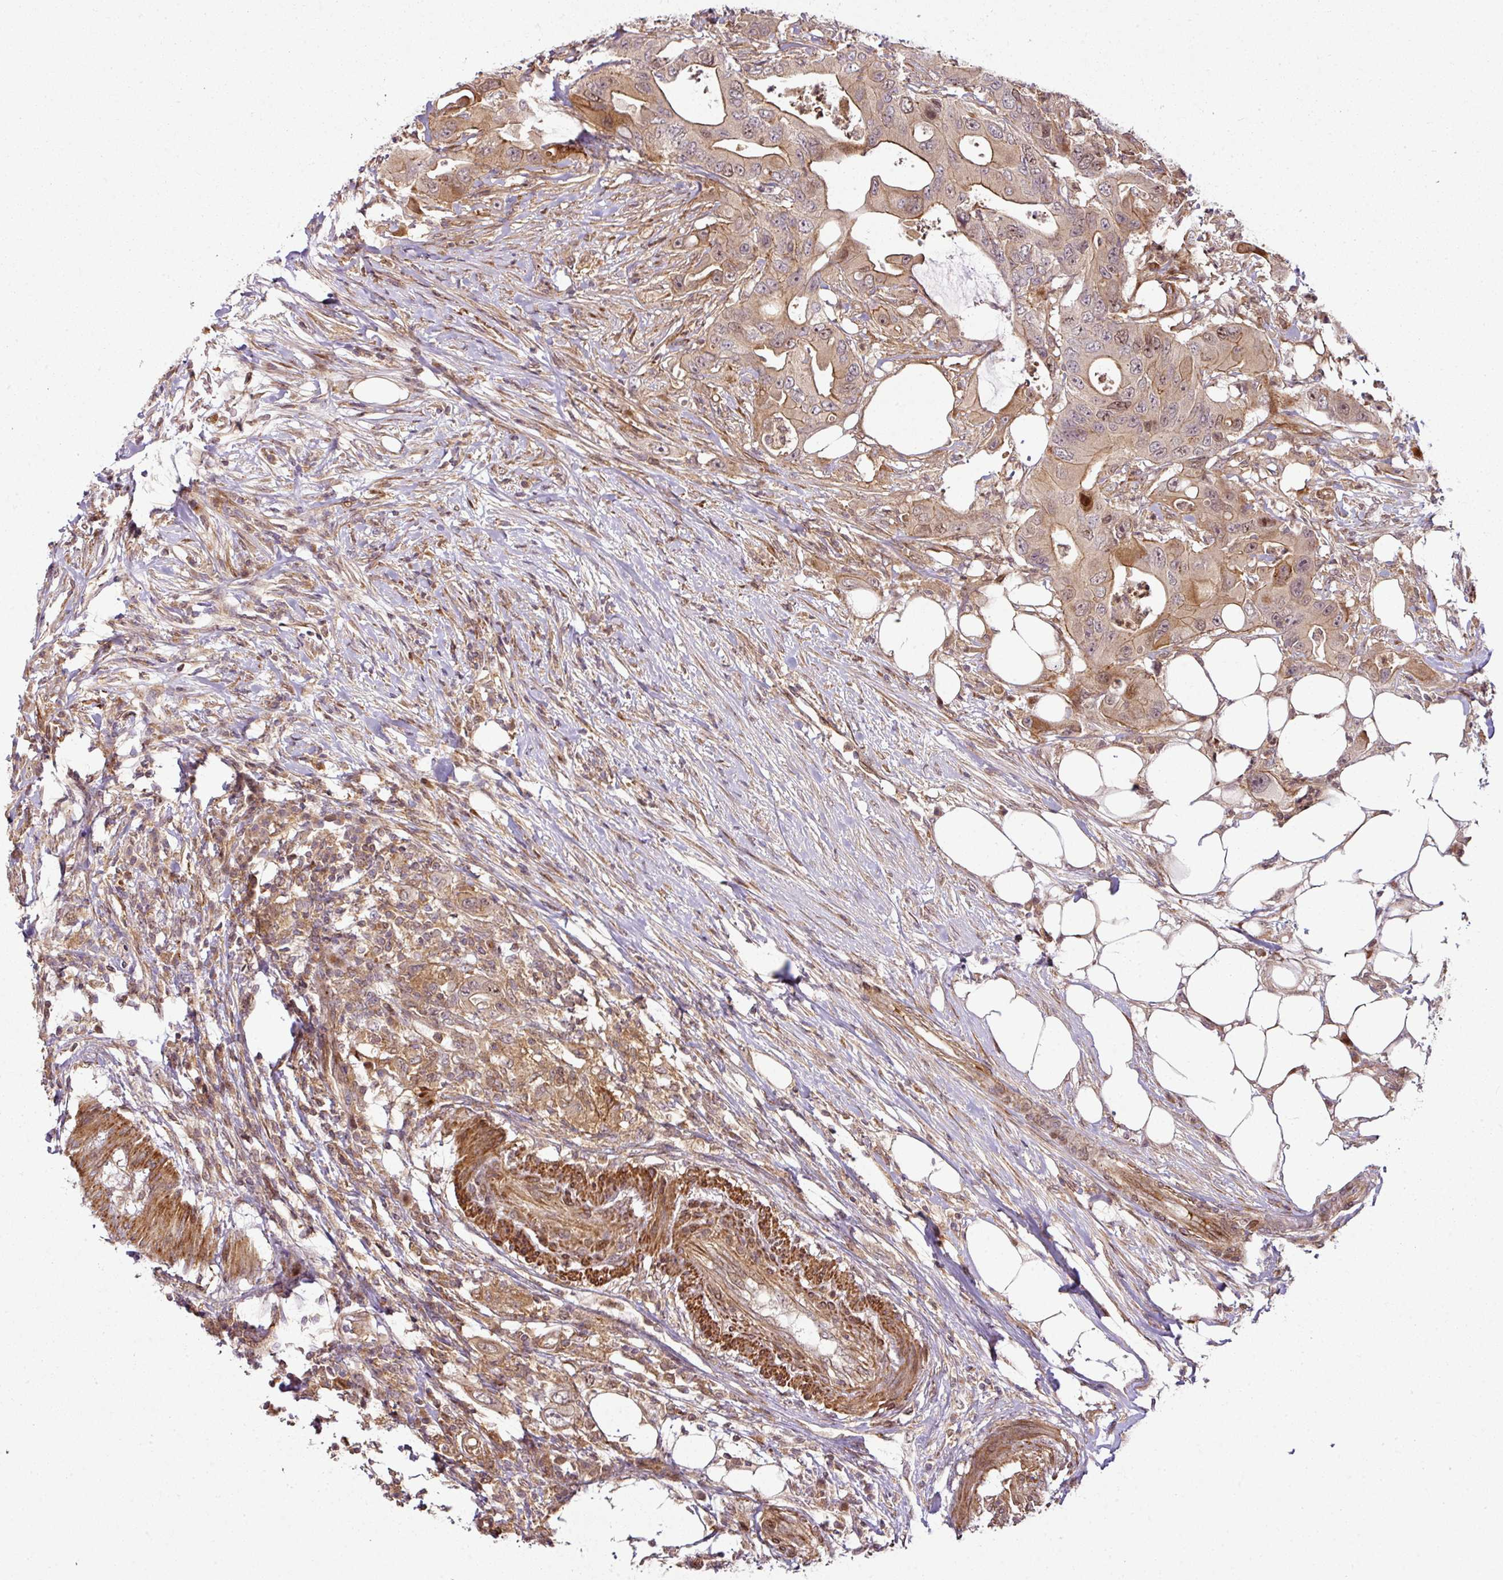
{"staining": {"intensity": "moderate", "quantity": ">75%", "location": "cytoplasmic/membranous,nuclear"}, "tissue": "colorectal cancer", "cell_type": "Tumor cells", "image_type": "cancer", "snomed": [{"axis": "morphology", "description": "Adenocarcinoma, NOS"}, {"axis": "topography", "description": "Colon"}], "caption": "This histopathology image demonstrates IHC staining of human adenocarcinoma (colorectal), with medium moderate cytoplasmic/membranous and nuclear staining in about >75% of tumor cells.", "gene": "ATAT1", "patient": {"sex": "male", "age": 71}}